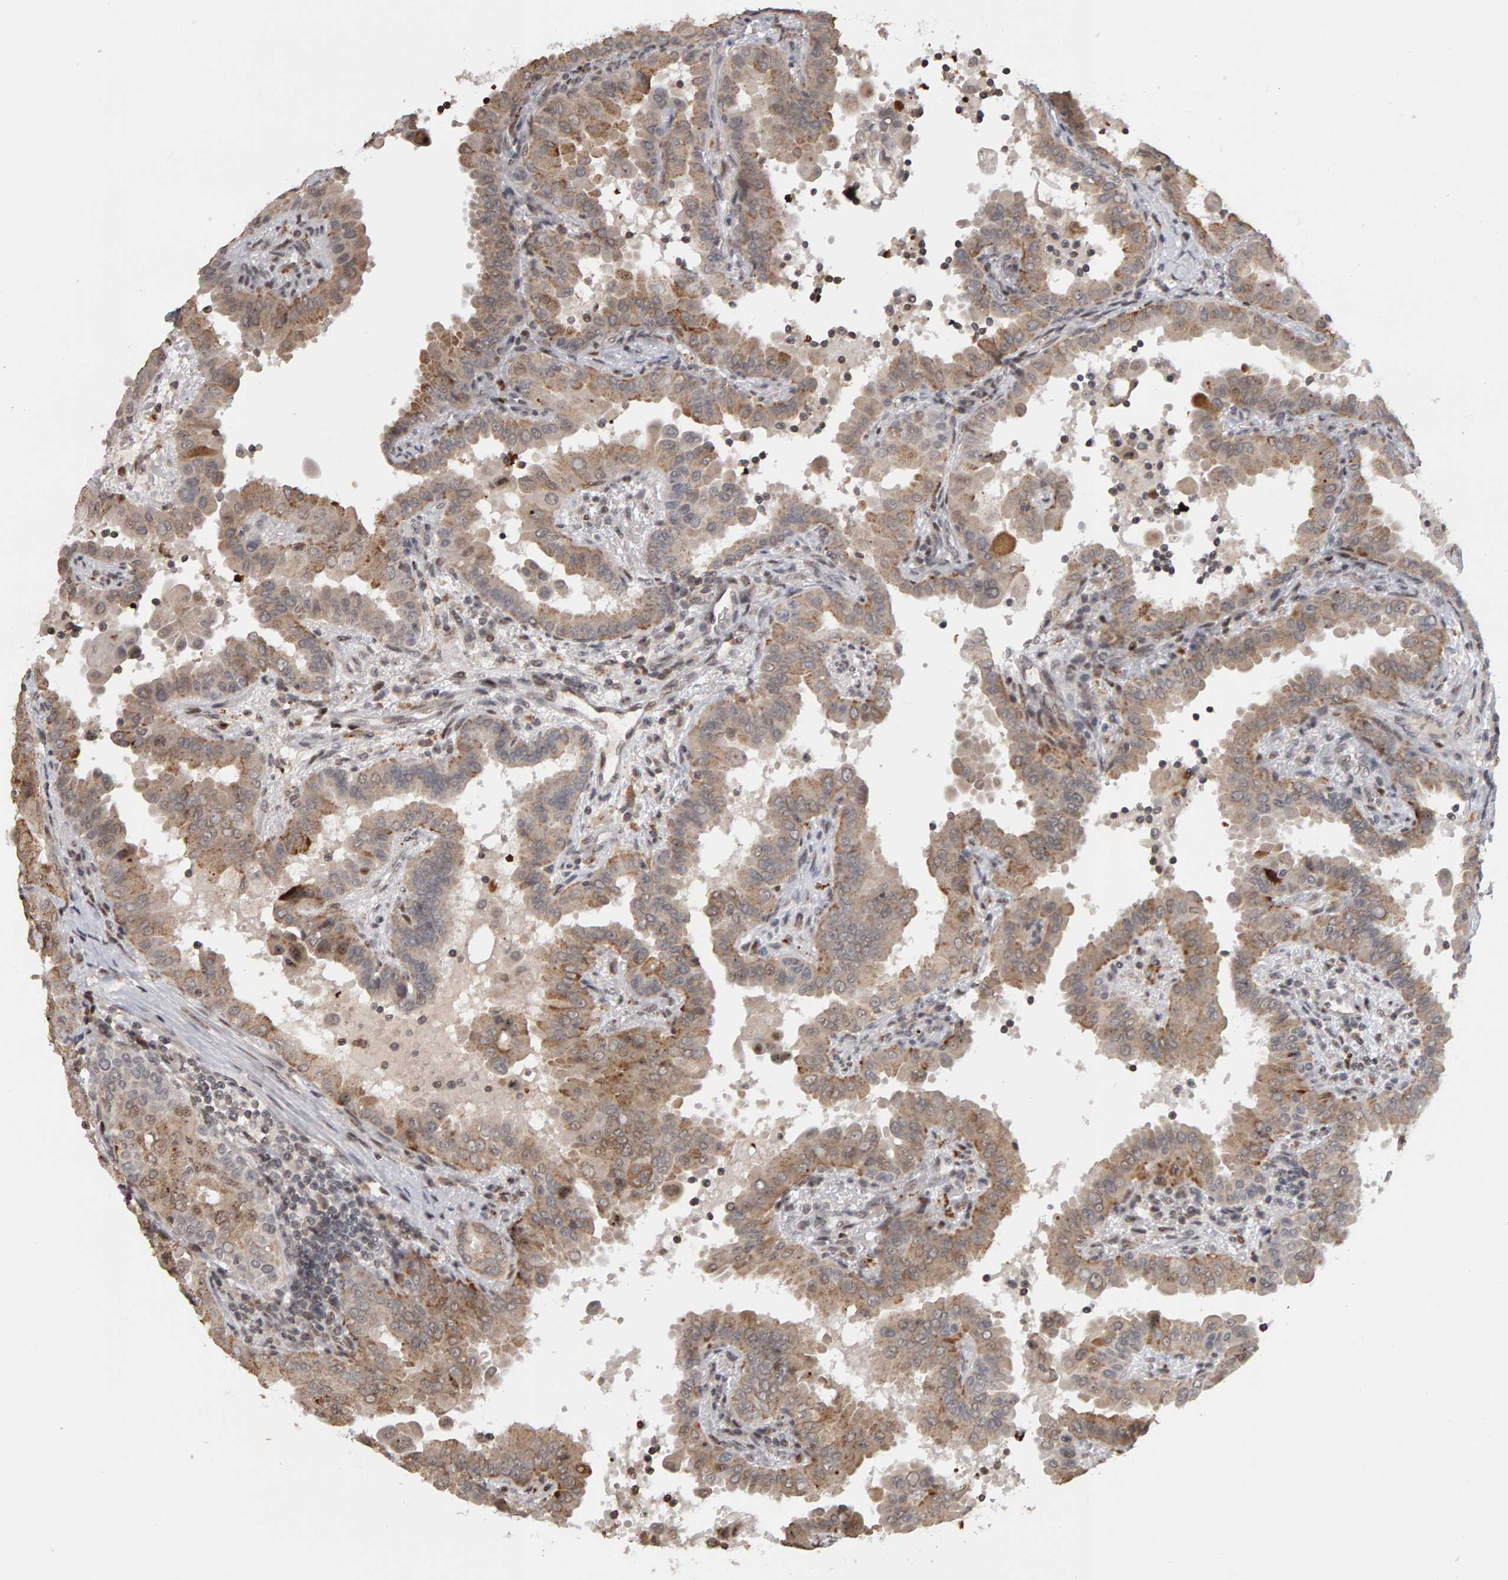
{"staining": {"intensity": "moderate", "quantity": ">75%", "location": "cytoplasmic/membranous"}, "tissue": "thyroid cancer", "cell_type": "Tumor cells", "image_type": "cancer", "snomed": [{"axis": "morphology", "description": "Papillary adenocarcinoma, NOS"}, {"axis": "topography", "description": "Thyroid gland"}], "caption": "Brown immunohistochemical staining in human thyroid cancer demonstrates moderate cytoplasmic/membranous expression in about >75% of tumor cells.", "gene": "TRAM1", "patient": {"sex": "male", "age": 33}}